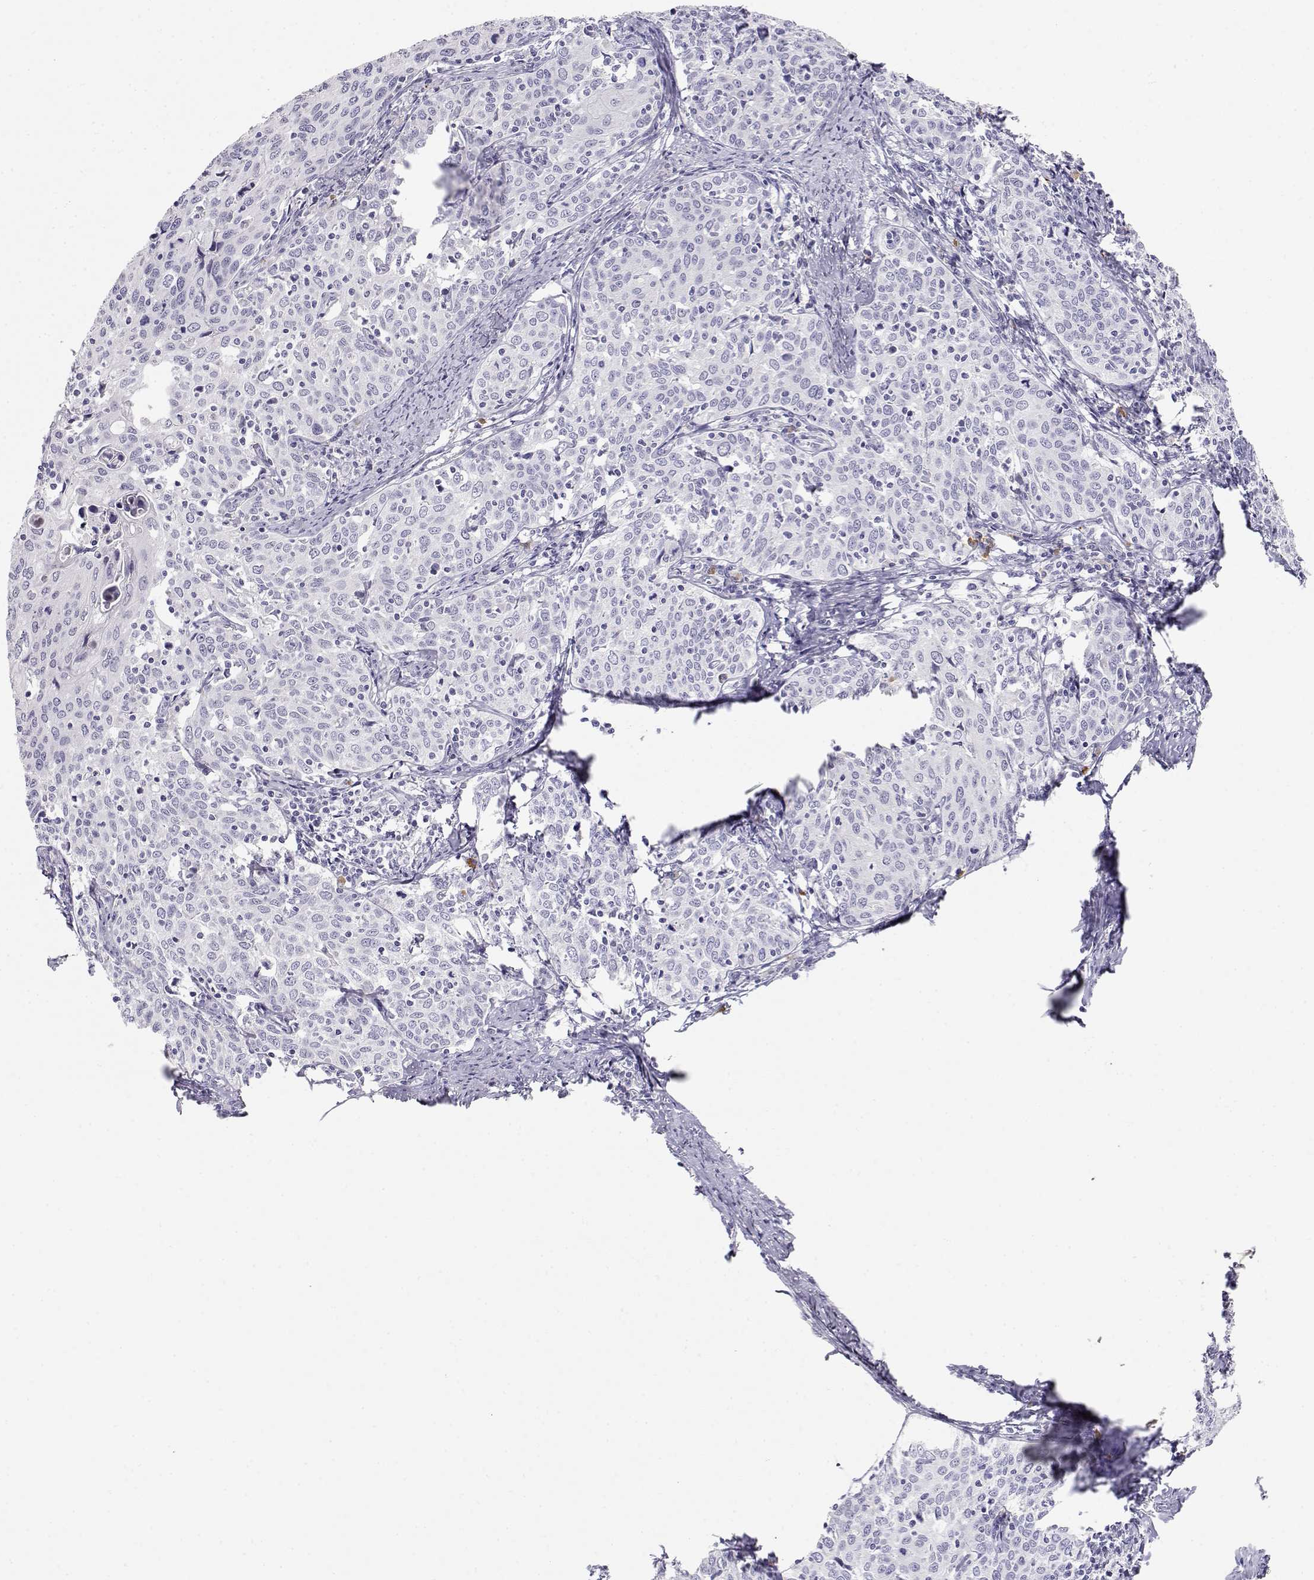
{"staining": {"intensity": "negative", "quantity": "none", "location": "none"}, "tissue": "cervical cancer", "cell_type": "Tumor cells", "image_type": "cancer", "snomed": [{"axis": "morphology", "description": "Squamous cell carcinoma, NOS"}, {"axis": "topography", "description": "Cervix"}], "caption": "This photomicrograph is of cervical cancer (squamous cell carcinoma) stained with IHC to label a protein in brown with the nuclei are counter-stained blue. There is no expression in tumor cells.", "gene": "CDHR1", "patient": {"sex": "female", "age": 62}}